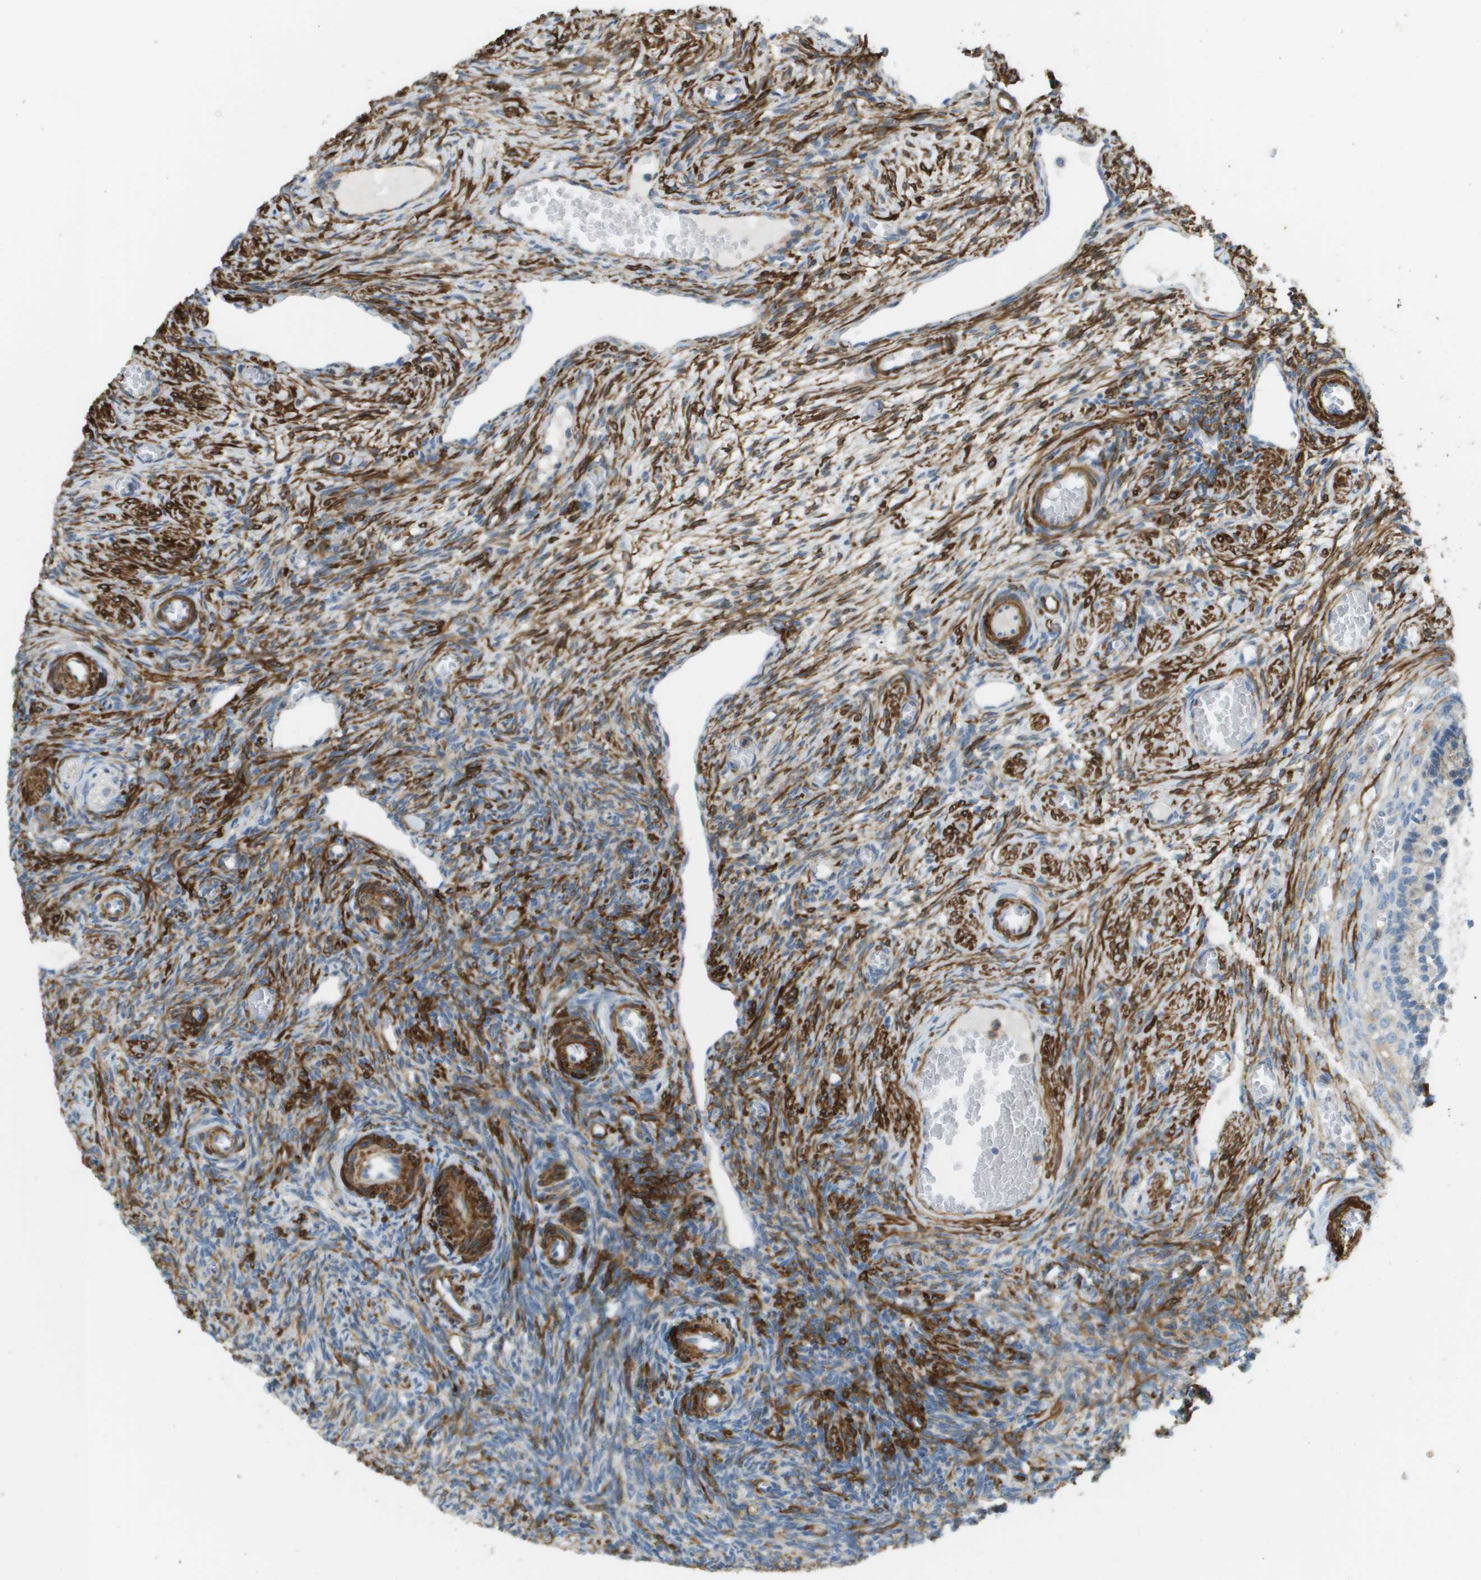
{"staining": {"intensity": "negative", "quantity": "none", "location": "none"}, "tissue": "ovary", "cell_type": "Follicle cells", "image_type": "normal", "snomed": [{"axis": "morphology", "description": "Normal tissue, NOS"}, {"axis": "topography", "description": "Ovary"}], "caption": "Immunohistochemistry photomicrograph of benign human ovary stained for a protein (brown), which demonstrates no expression in follicle cells.", "gene": "MYH11", "patient": {"sex": "female", "age": 27}}